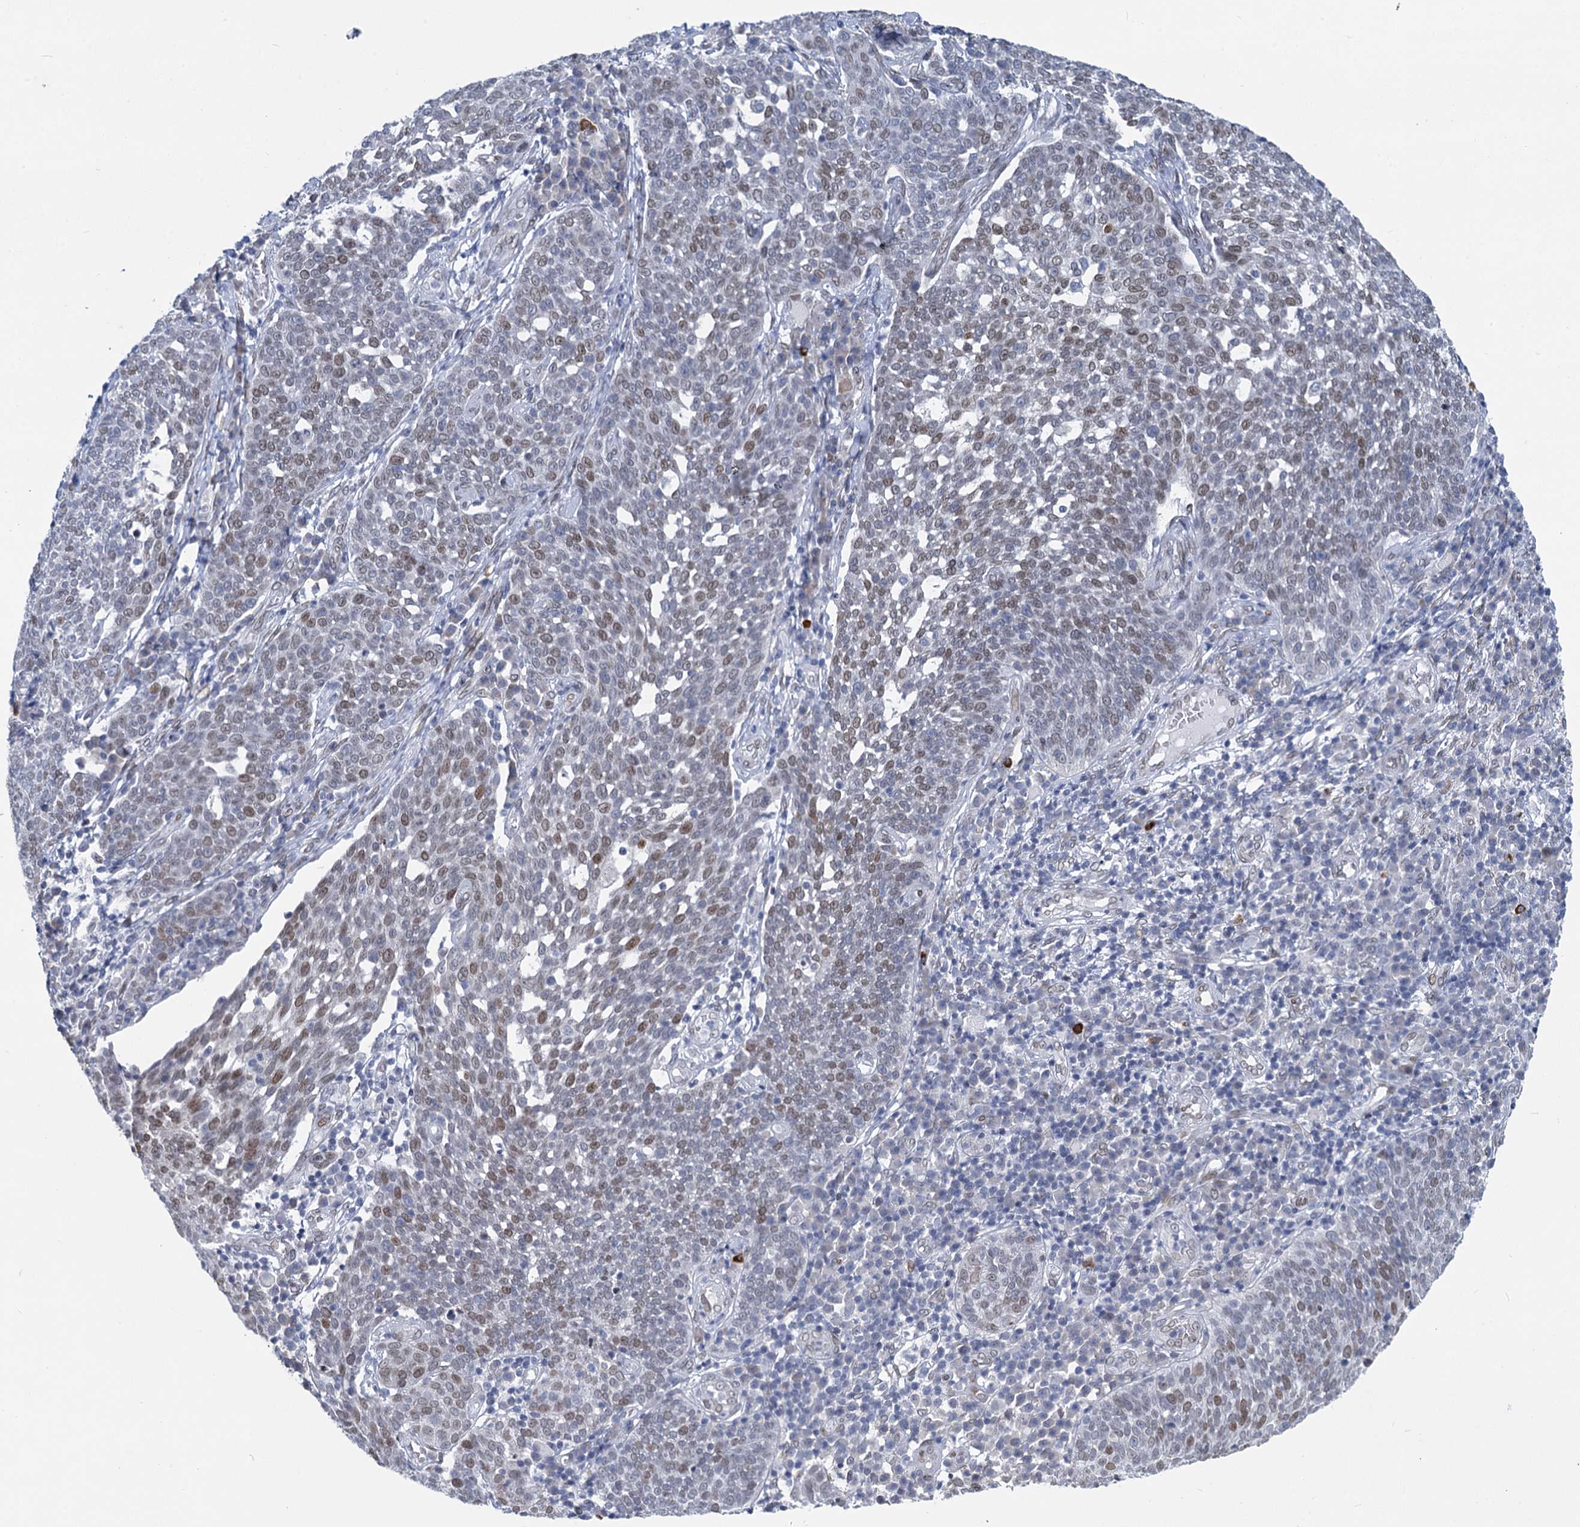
{"staining": {"intensity": "moderate", "quantity": "25%-75%", "location": "nuclear"}, "tissue": "cervical cancer", "cell_type": "Tumor cells", "image_type": "cancer", "snomed": [{"axis": "morphology", "description": "Squamous cell carcinoma, NOS"}, {"axis": "topography", "description": "Cervix"}], "caption": "A medium amount of moderate nuclear expression is present in about 25%-75% of tumor cells in cervical squamous cell carcinoma tissue.", "gene": "PRSS35", "patient": {"sex": "female", "age": 34}}